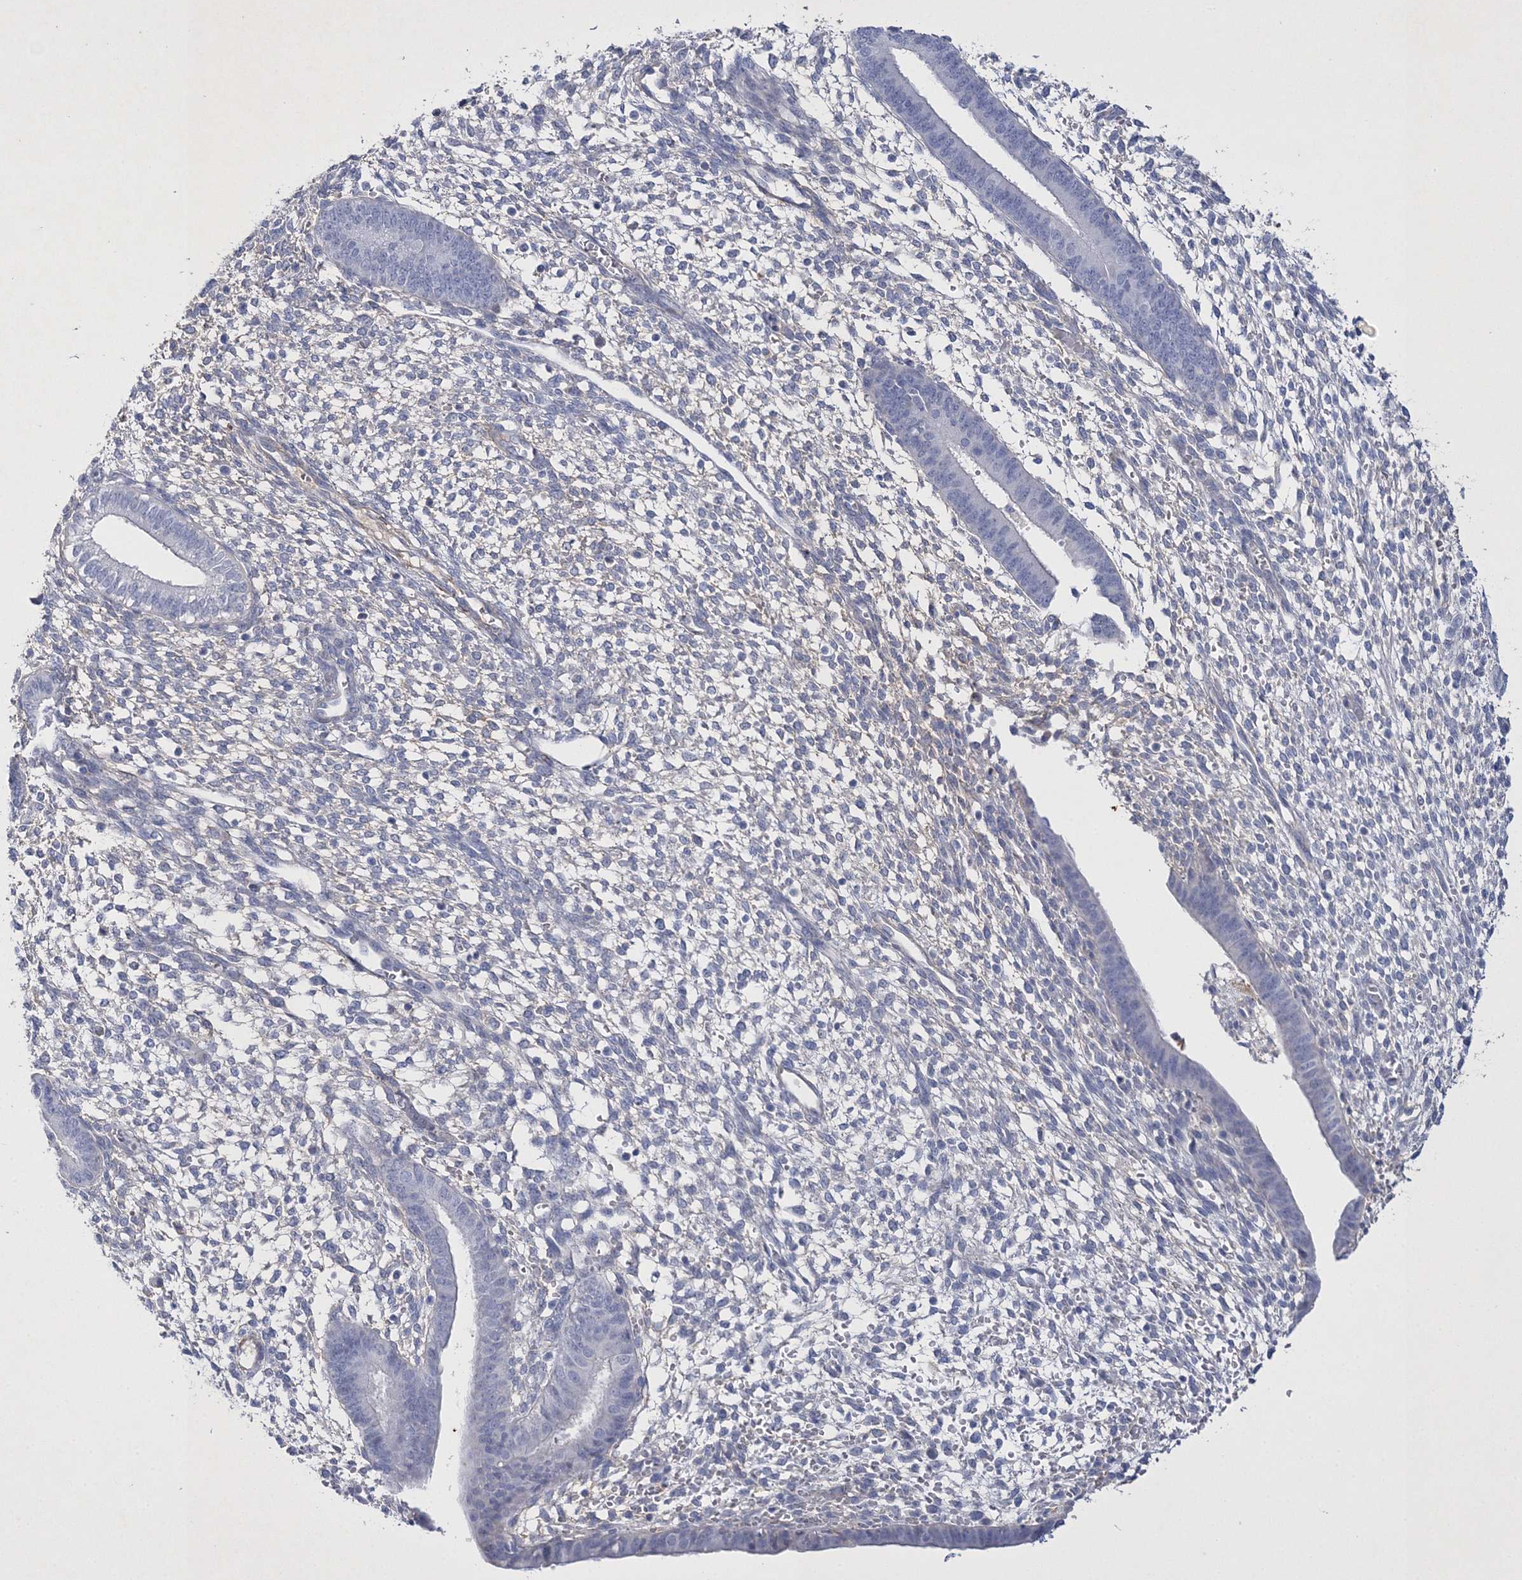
{"staining": {"intensity": "negative", "quantity": "none", "location": "none"}, "tissue": "endometrium", "cell_type": "Cells in endometrial stroma", "image_type": "normal", "snomed": [{"axis": "morphology", "description": "Normal tissue, NOS"}, {"axis": "topography", "description": "Endometrium"}], "caption": "This is an immunohistochemistry image of benign human endometrium. There is no positivity in cells in endometrial stroma.", "gene": "RTN2", "patient": {"sex": "female", "age": 46}}